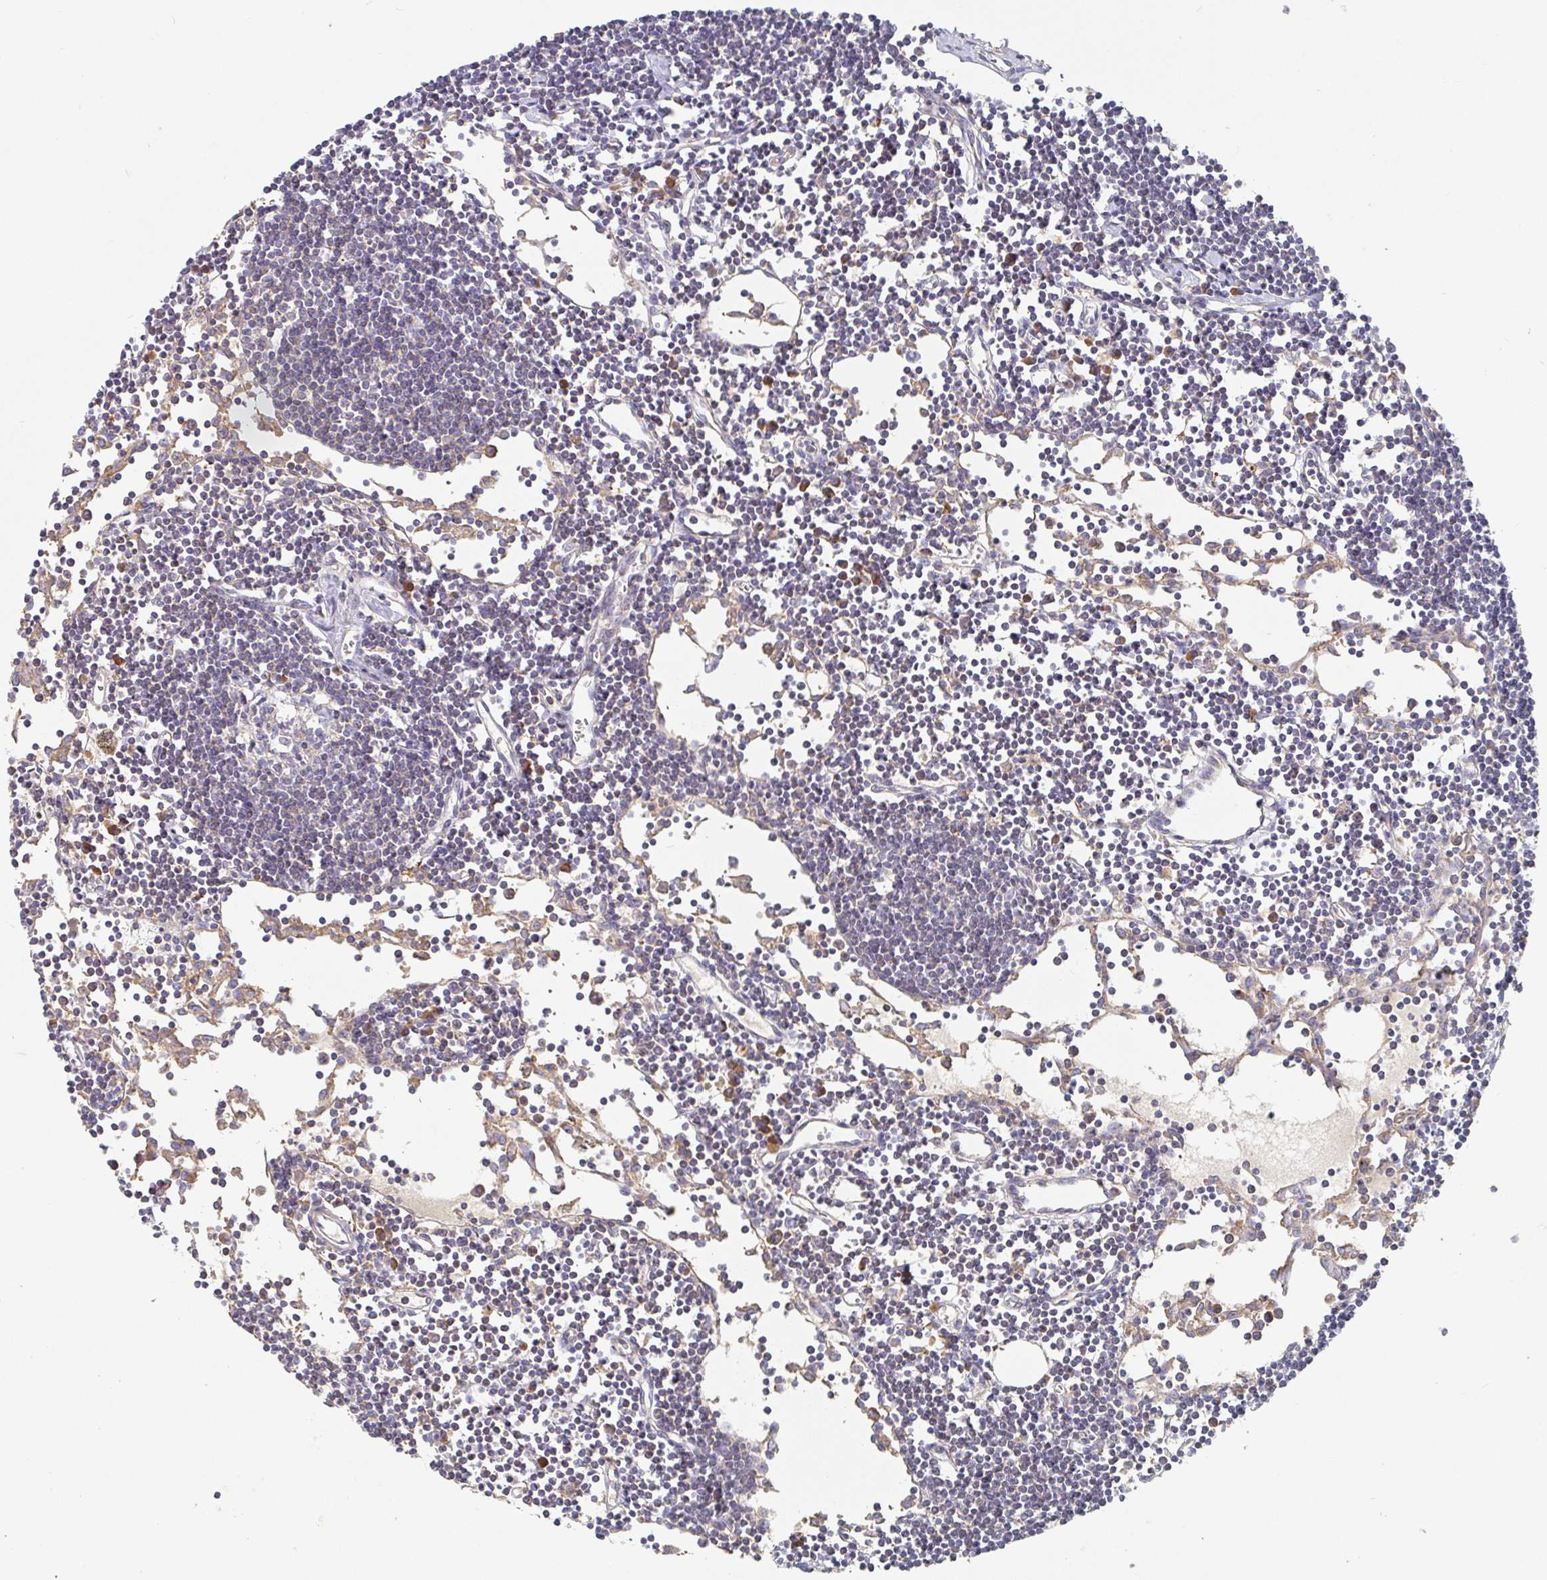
{"staining": {"intensity": "negative", "quantity": "none", "location": "none"}, "tissue": "lymph node", "cell_type": "Germinal center cells", "image_type": "normal", "snomed": [{"axis": "morphology", "description": "Normal tissue, NOS"}, {"axis": "topography", "description": "Lymph node"}], "caption": "Germinal center cells show no significant protein expression in normal lymph node. (DAB (3,3'-diaminobenzidine) immunohistochemistry, high magnification).", "gene": "IRAK2", "patient": {"sex": "female", "age": 65}}